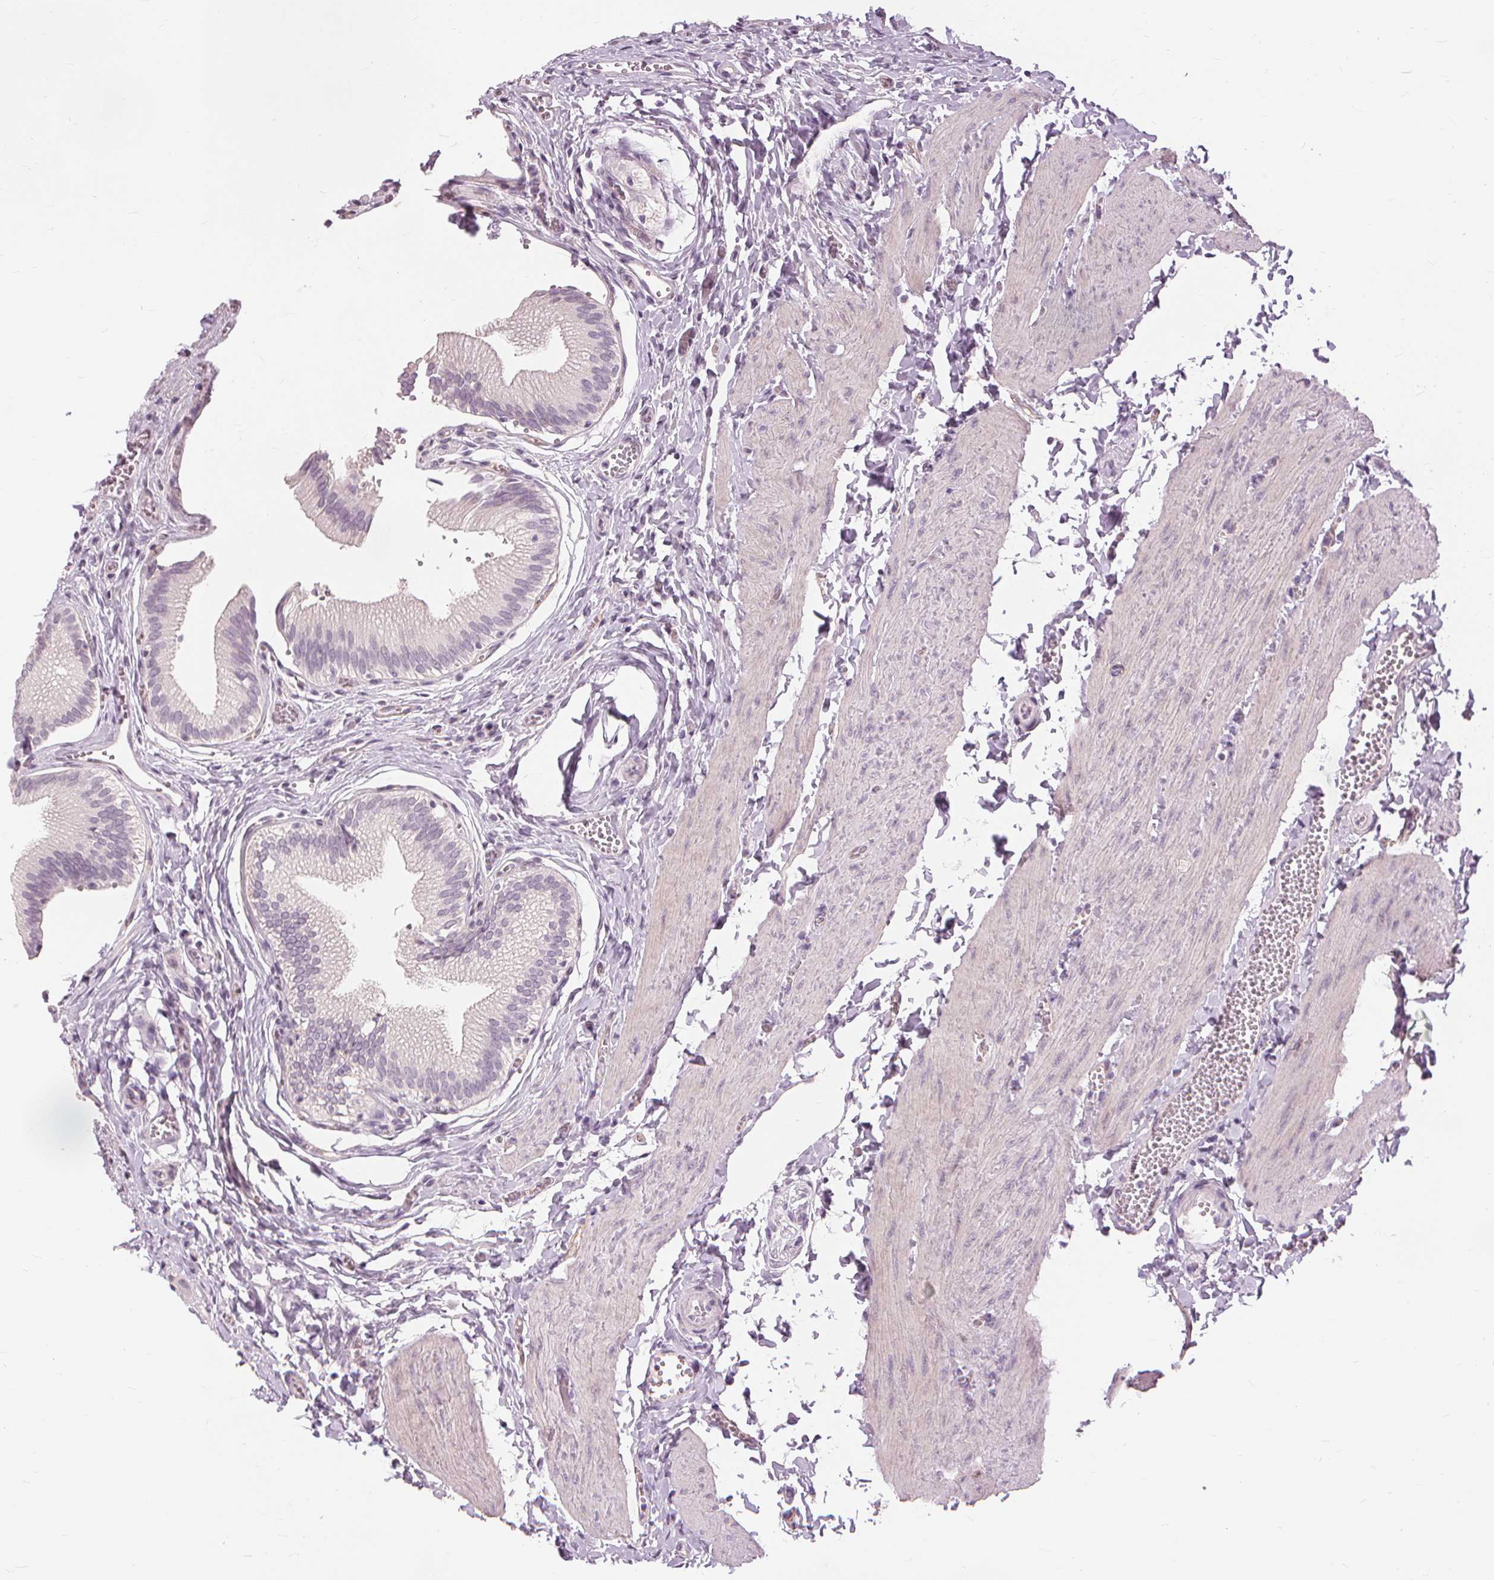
{"staining": {"intensity": "negative", "quantity": "none", "location": "none"}, "tissue": "gallbladder", "cell_type": "Glandular cells", "image_type": "normal", "snomed": [{"axis": "morphology", "description": "Normal tissue, NOS"}, {"axis": "topography", "description": "Gallbladder"}, {"axis": "topography", "description": "Peripheral nerve tissue"}], "caption": "Glandular cells show no significant protein staining in normal gallbladder. The staining is performed using DAB (3,3'-diaminobenzidine) brown chromogen with nuclei counter-stained in using hematoxylin.", "gene": "SFTPD", "patient": {"sex": "male", "age": 17}}